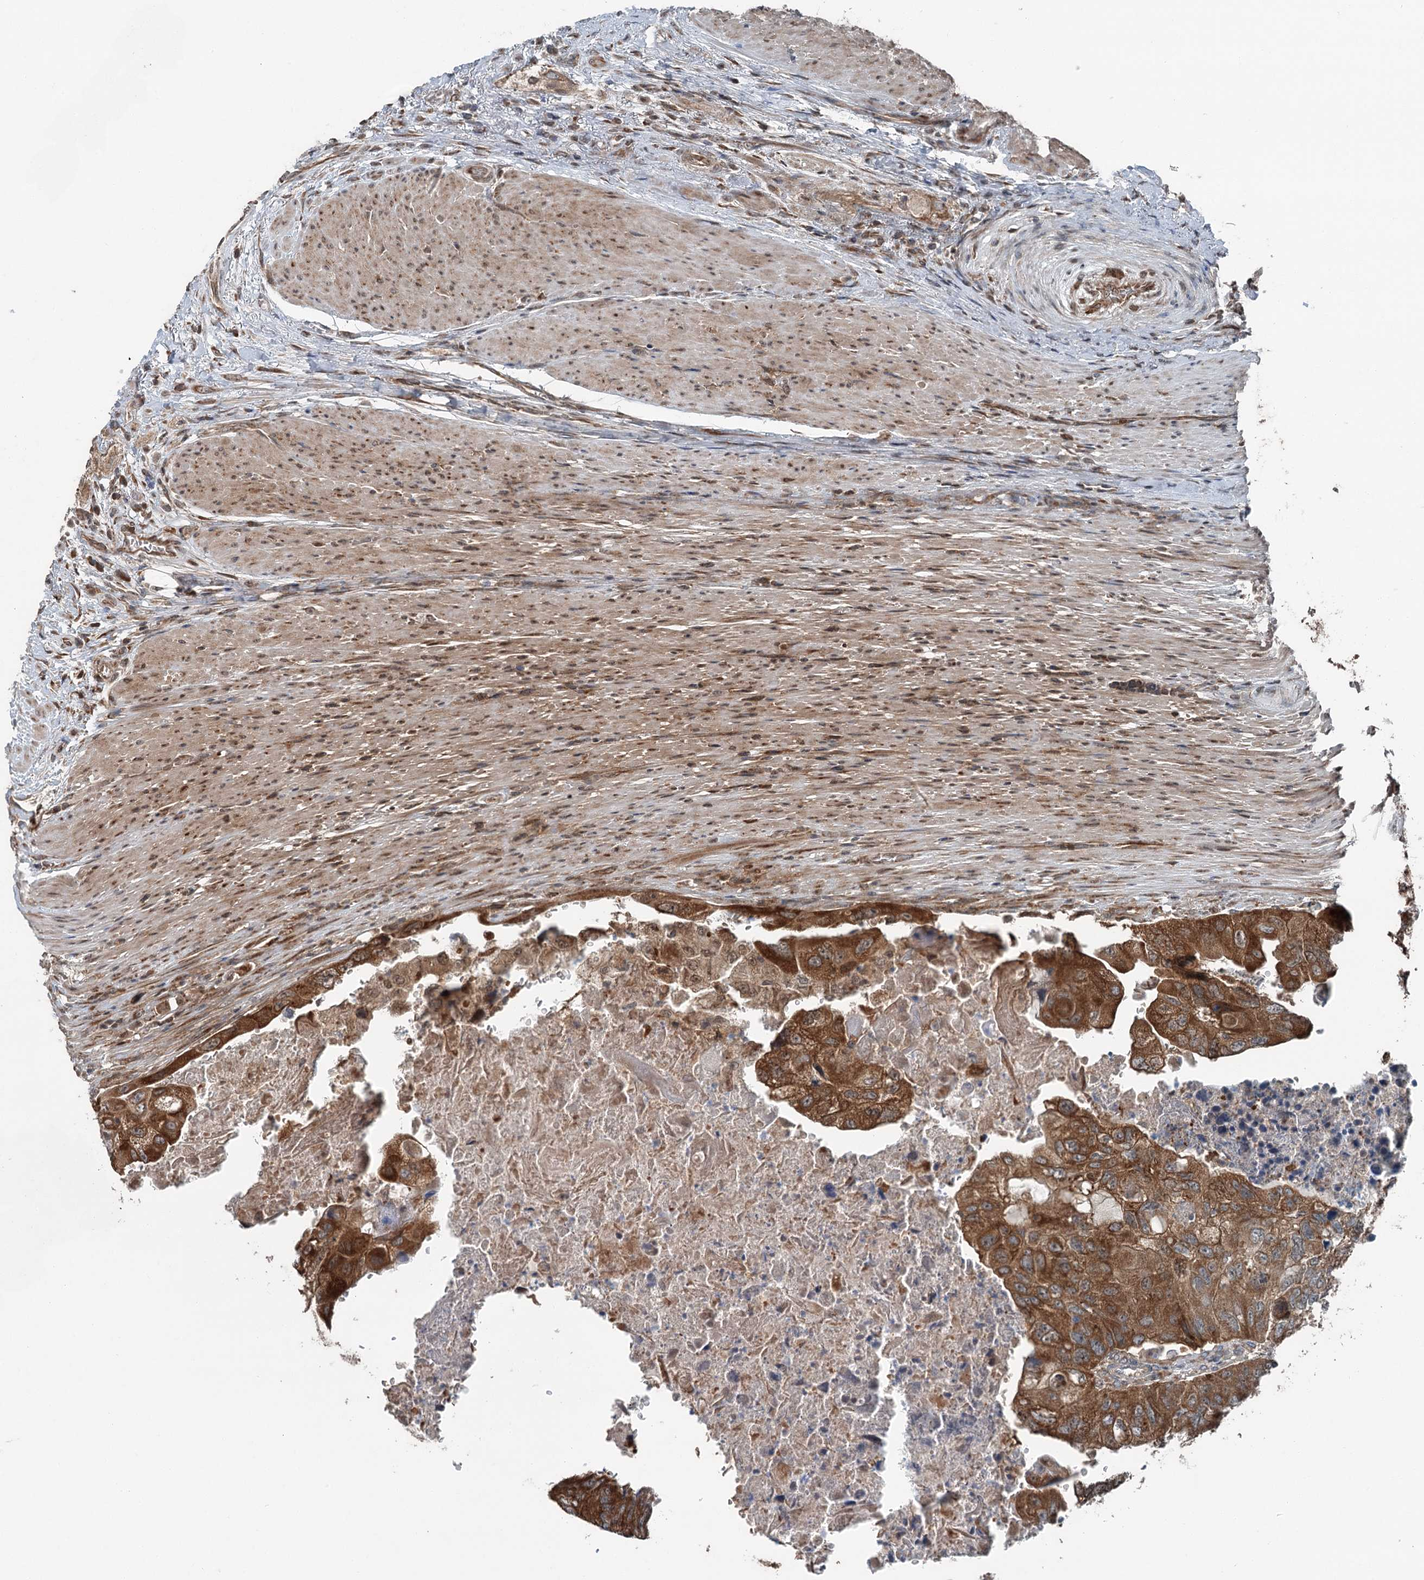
{"staining": {"intensity": "moderate", "quantity": ">75%", "location": "cytoplasmic/membranous"}, "tissue": "colorectal cancer", "cell_type": "Tumor cells", "image_type": "cancer", "snomed": [{"axis": "morphology", "description": "Adenocarcinoma, NOS"}, {"axis": "topography", "description": "Rectum"}], "caption": "Colorectal cancer (adenocarcinoma) stained with a brown dye demonstrates moderate cytoplasmic/membranous positive positivity in about >75% of tumor cells.", "gene": "WAPL", "patient": {"sex": "male", "age": 63}}